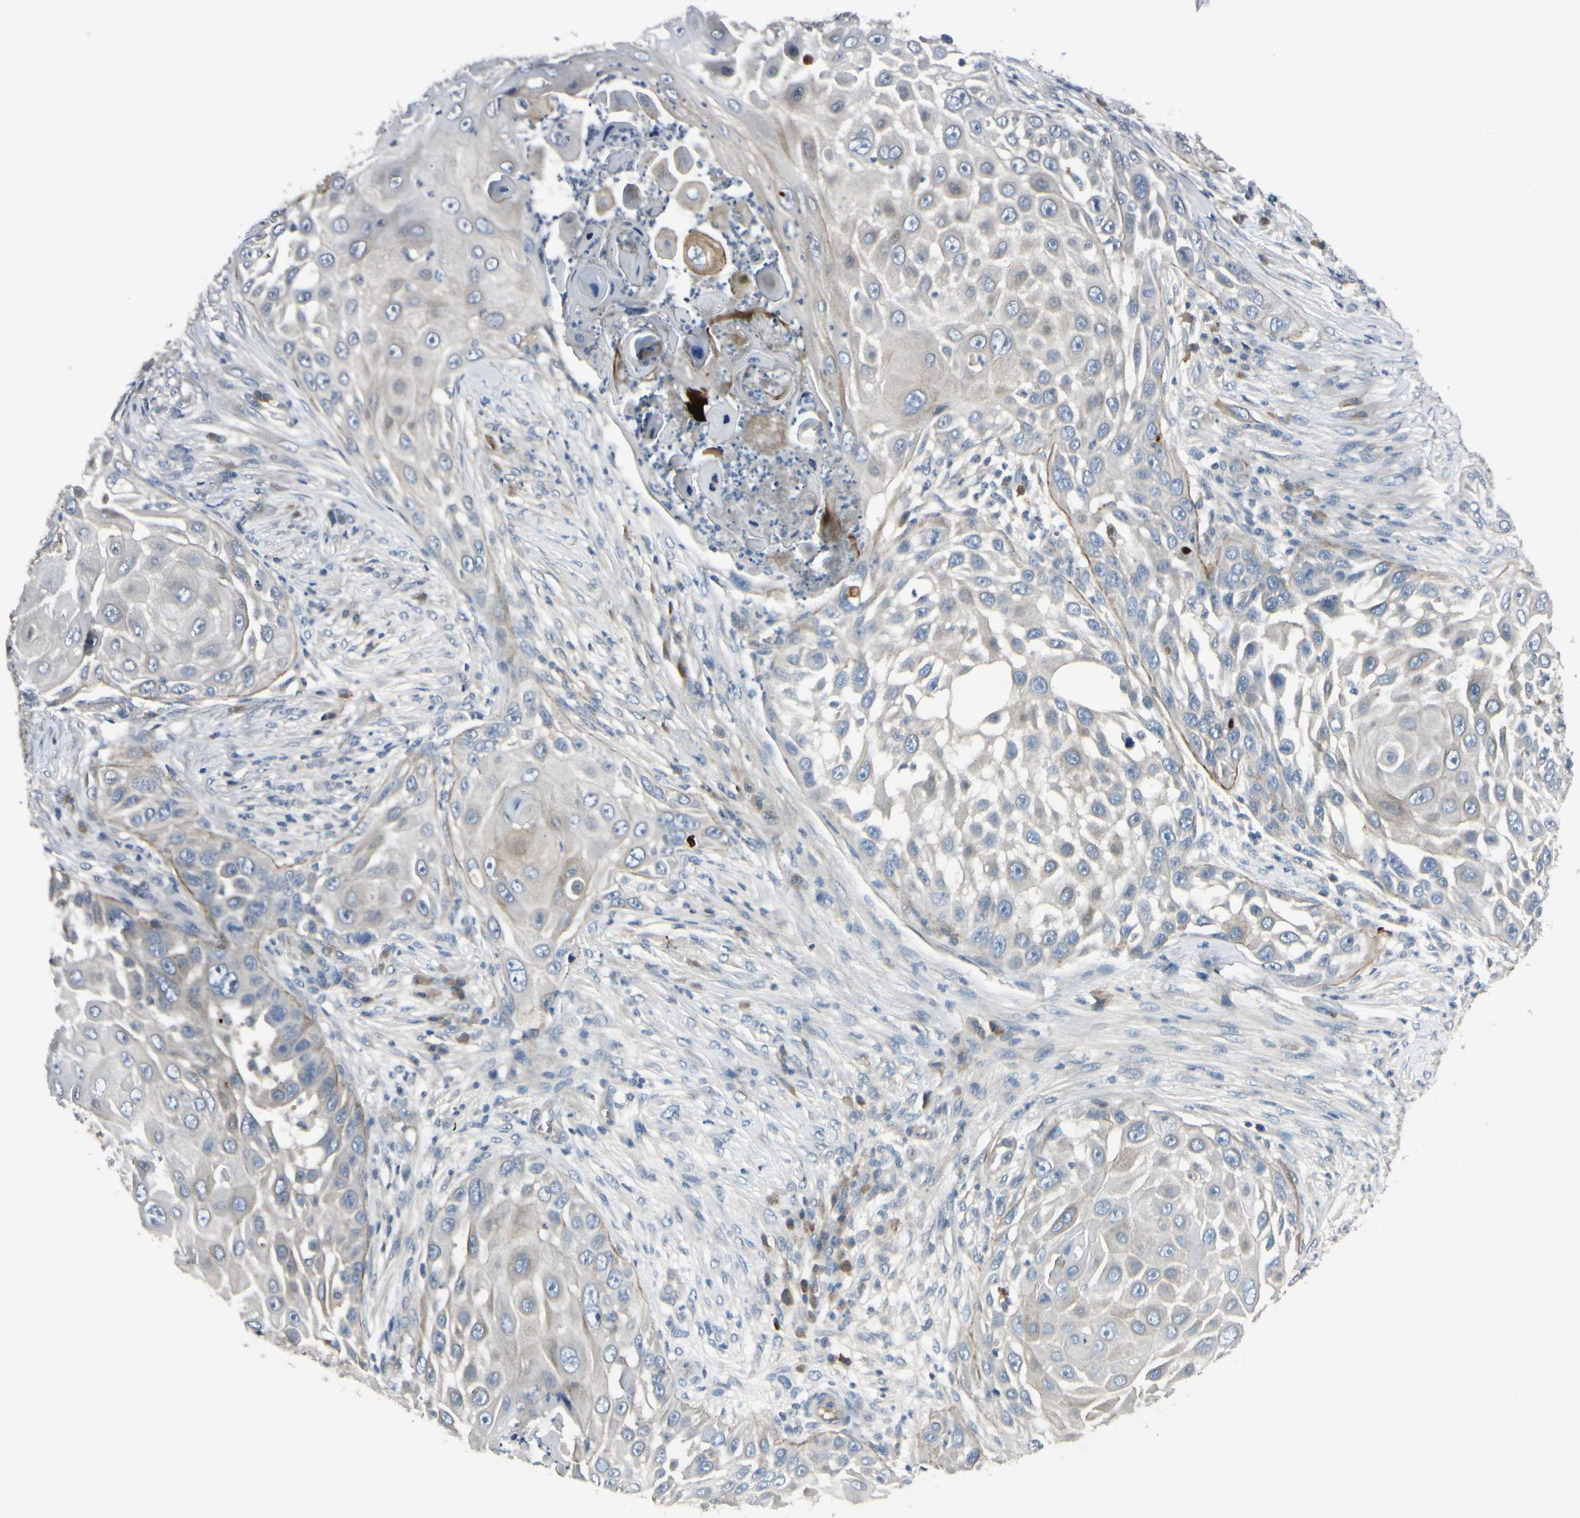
{"staining": {"intensity": "moderate", "quantity": "25%-75%", "location": "cytoplasmic/membranous"}, "tissue": "skin cancer", "cell_type": "Tumor cells", "image_type": "cancer", "snomed": [{"axis": "morphology", "description": "Squamous cell carcinoma, NOS"}, {"axis": "topography", "description": "Skin"}], "caption": "Protein staining of skin cancer tissue displays moderate cytoplasmic/membranous staining in about 25%-75% of tumor cells. (Brightfield microscopy of DAB IHC at high magnification).", "gene": "PPP3CB", "patient": {"sex": "female", "age": 44}}